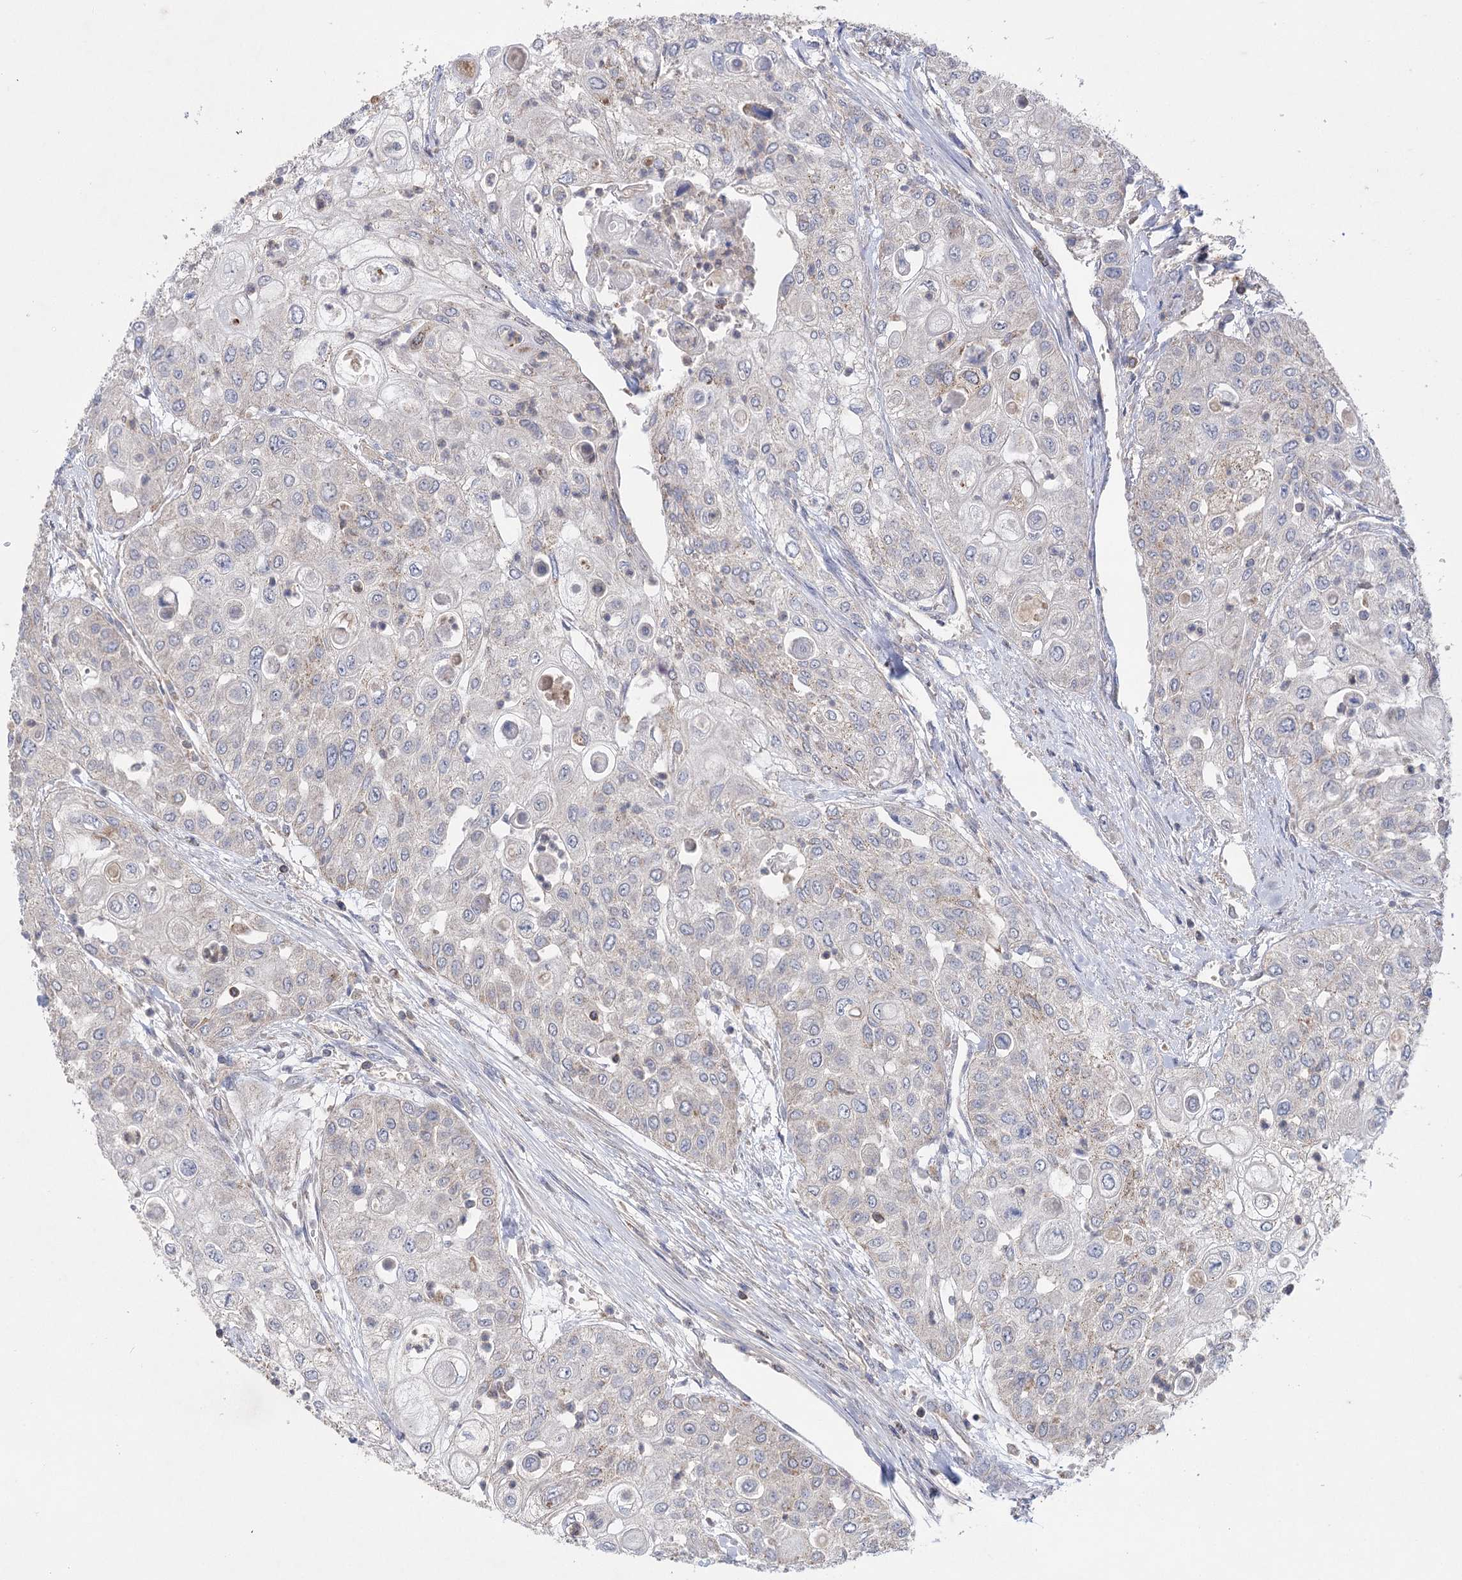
{"staining": {"intensity": "negative", "quantity": "none", "location": "none"}, "tissue": "urothelial cancer", "cell_type": "Tumor cells", "image_type": "cancer", "snomed": [{"axis": "morphology", "description": "Urothelial carcinoma, High grade"}, {"axis": "topography", "description": "Urinary bladder"}], "caption": "Immunohistochemistry (IHC) image of neoplastic tissue: high-grade urothelial carcinoma stained with DAB demonstrates no significant protein expression in tumor cells.", "gene": "AURKC", "patient": {"sex": "female", "age": 79}}